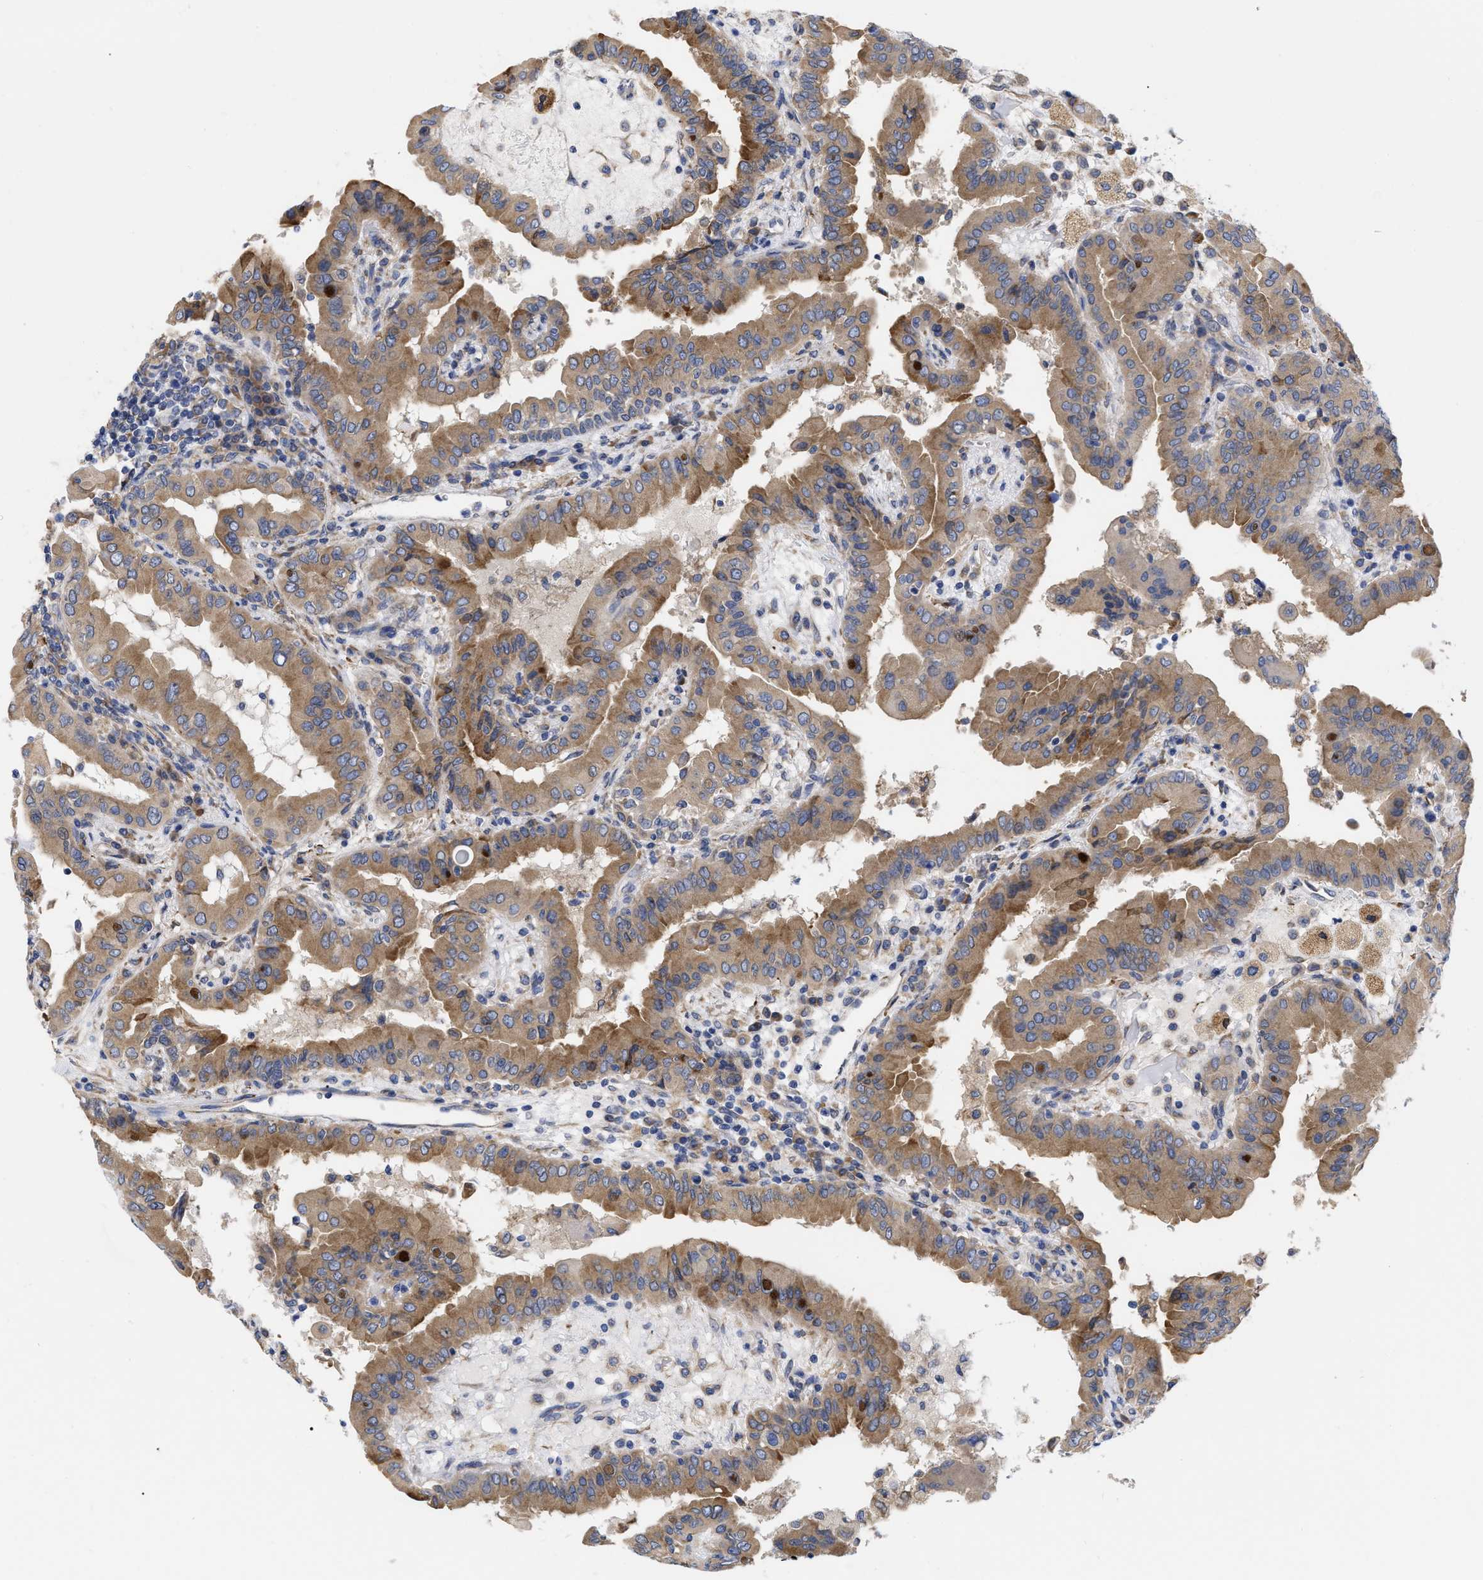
{"staining": {"intensity": "moderate", "quantity": ">75%", "location": "cytoplasmic/membranous"}, "tissue": "thyroid cancer", "cell_type": "Tumor cells", "image_type": "cancer", "snomed": [{"axis": "morphology", "description": "Papillary adenocarcinoma, NOS"}, {"axis": "topography", "description": "Thyroid gland"}], "caption": "DAB immunohistochemical staining of thyroid cancer demonstrates moderate cytoplasmic/membranous protein positivity in approximately >75% of tumor cells. Using DAB (3,3'-diaminobenzidine) (brown) and hematoxylin (blue) stains, captured at high magnification using brightfield microscopy.", "gene": "CFAP298", "patient": {"sex": "male", "age": 33}}